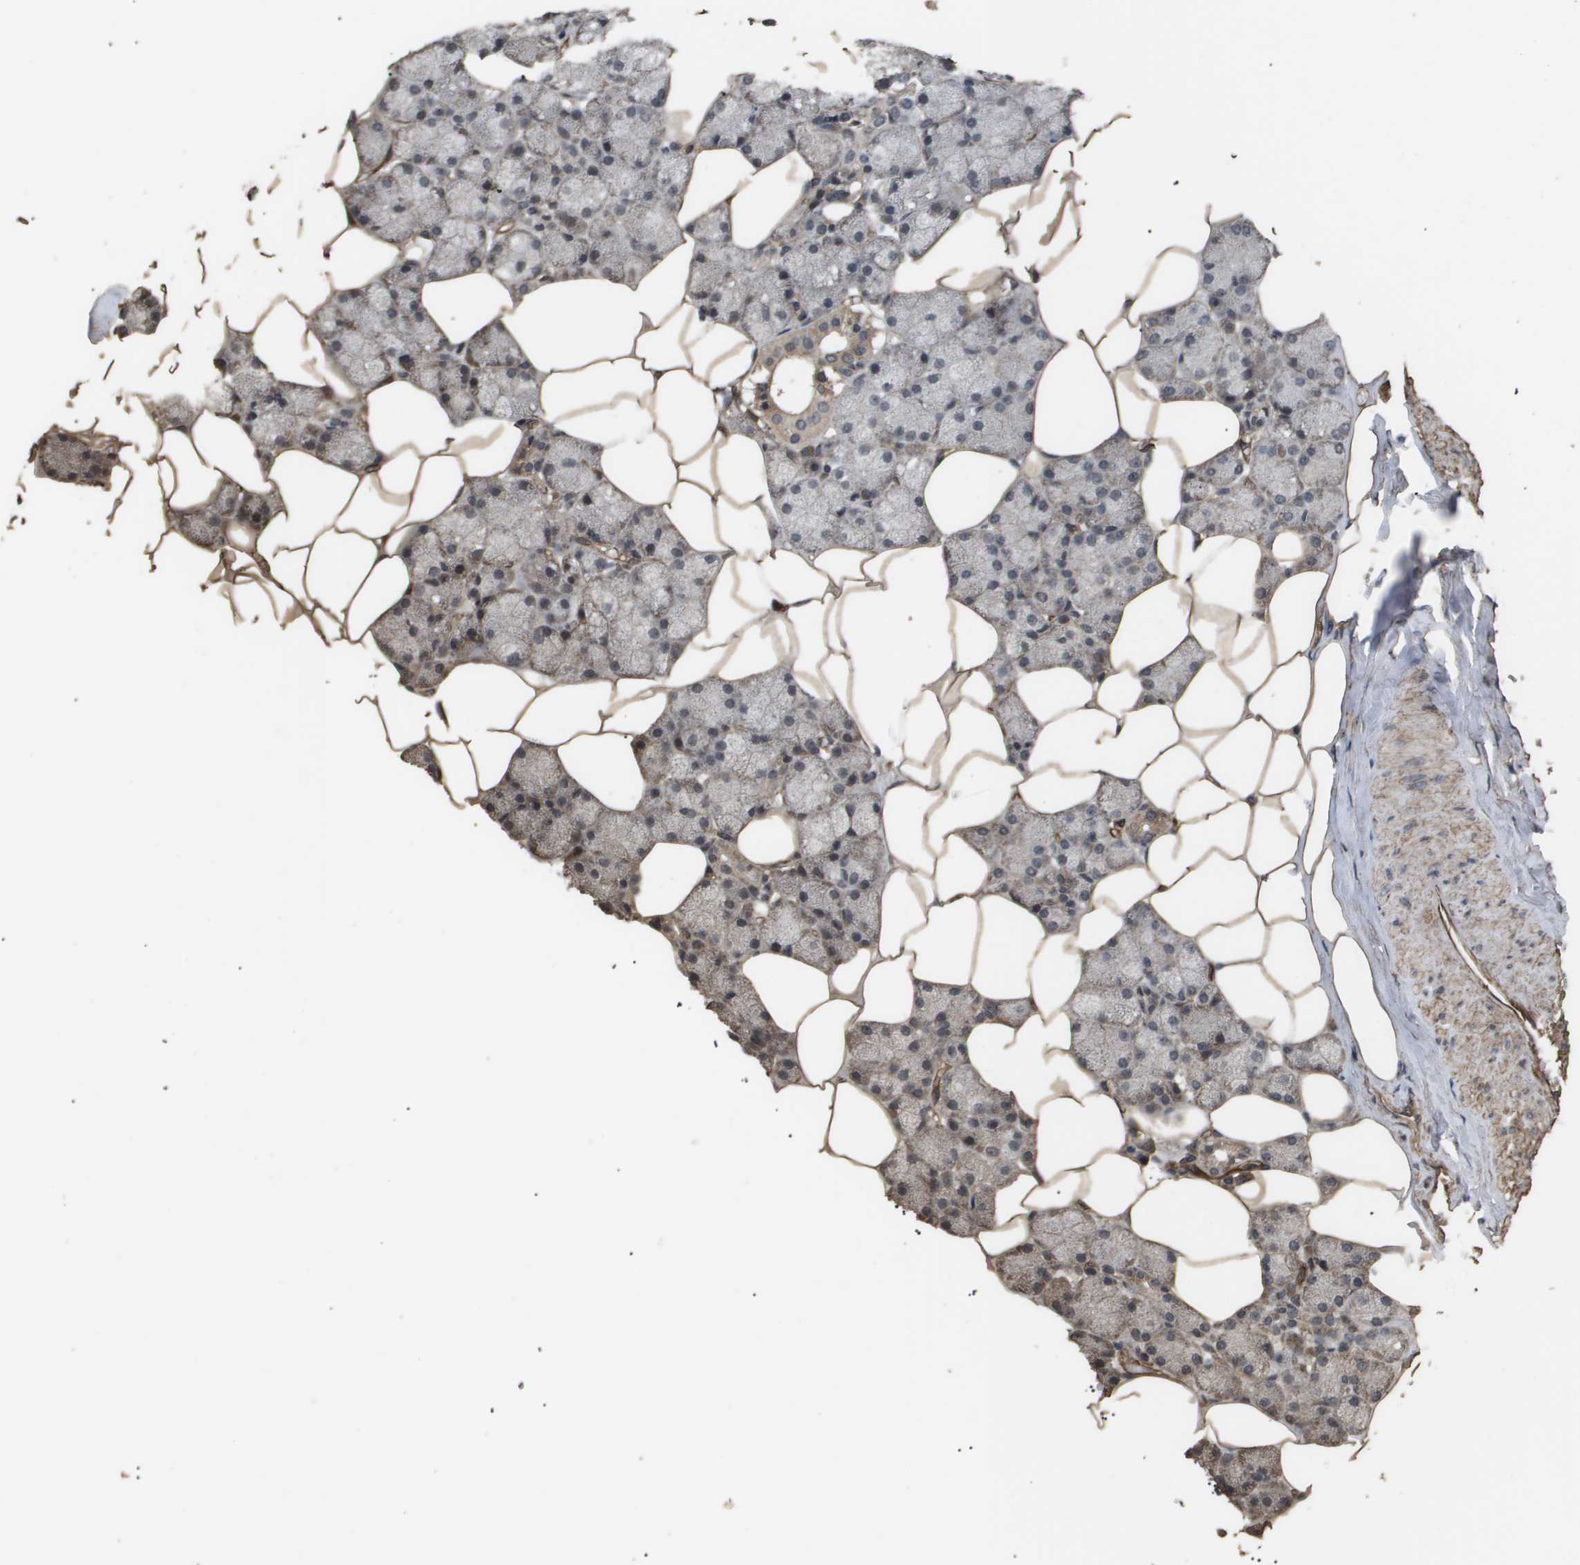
{"staining": {"intensity": "moderate", "quantity": ">75%", "location": "cytoplasmic/membranous"}, "tissue": "salivary gland", "cell_type": "Glandular cells", "image_type": "normal", "snomed": [{"axis": "morphology", "description": "Normal tissue, NOS"}, {"axis": "topography", "description": "Salivary gland"}], "caption": "Immunohistochemistry (IHC) (DAB) staining of benign salivary gland reveals moderate cytoplasmic/membranous protein staining in approximately >75% of glandular cells.", "gene": "CUL5", "patient": {"sex": "male", "age": 62}}